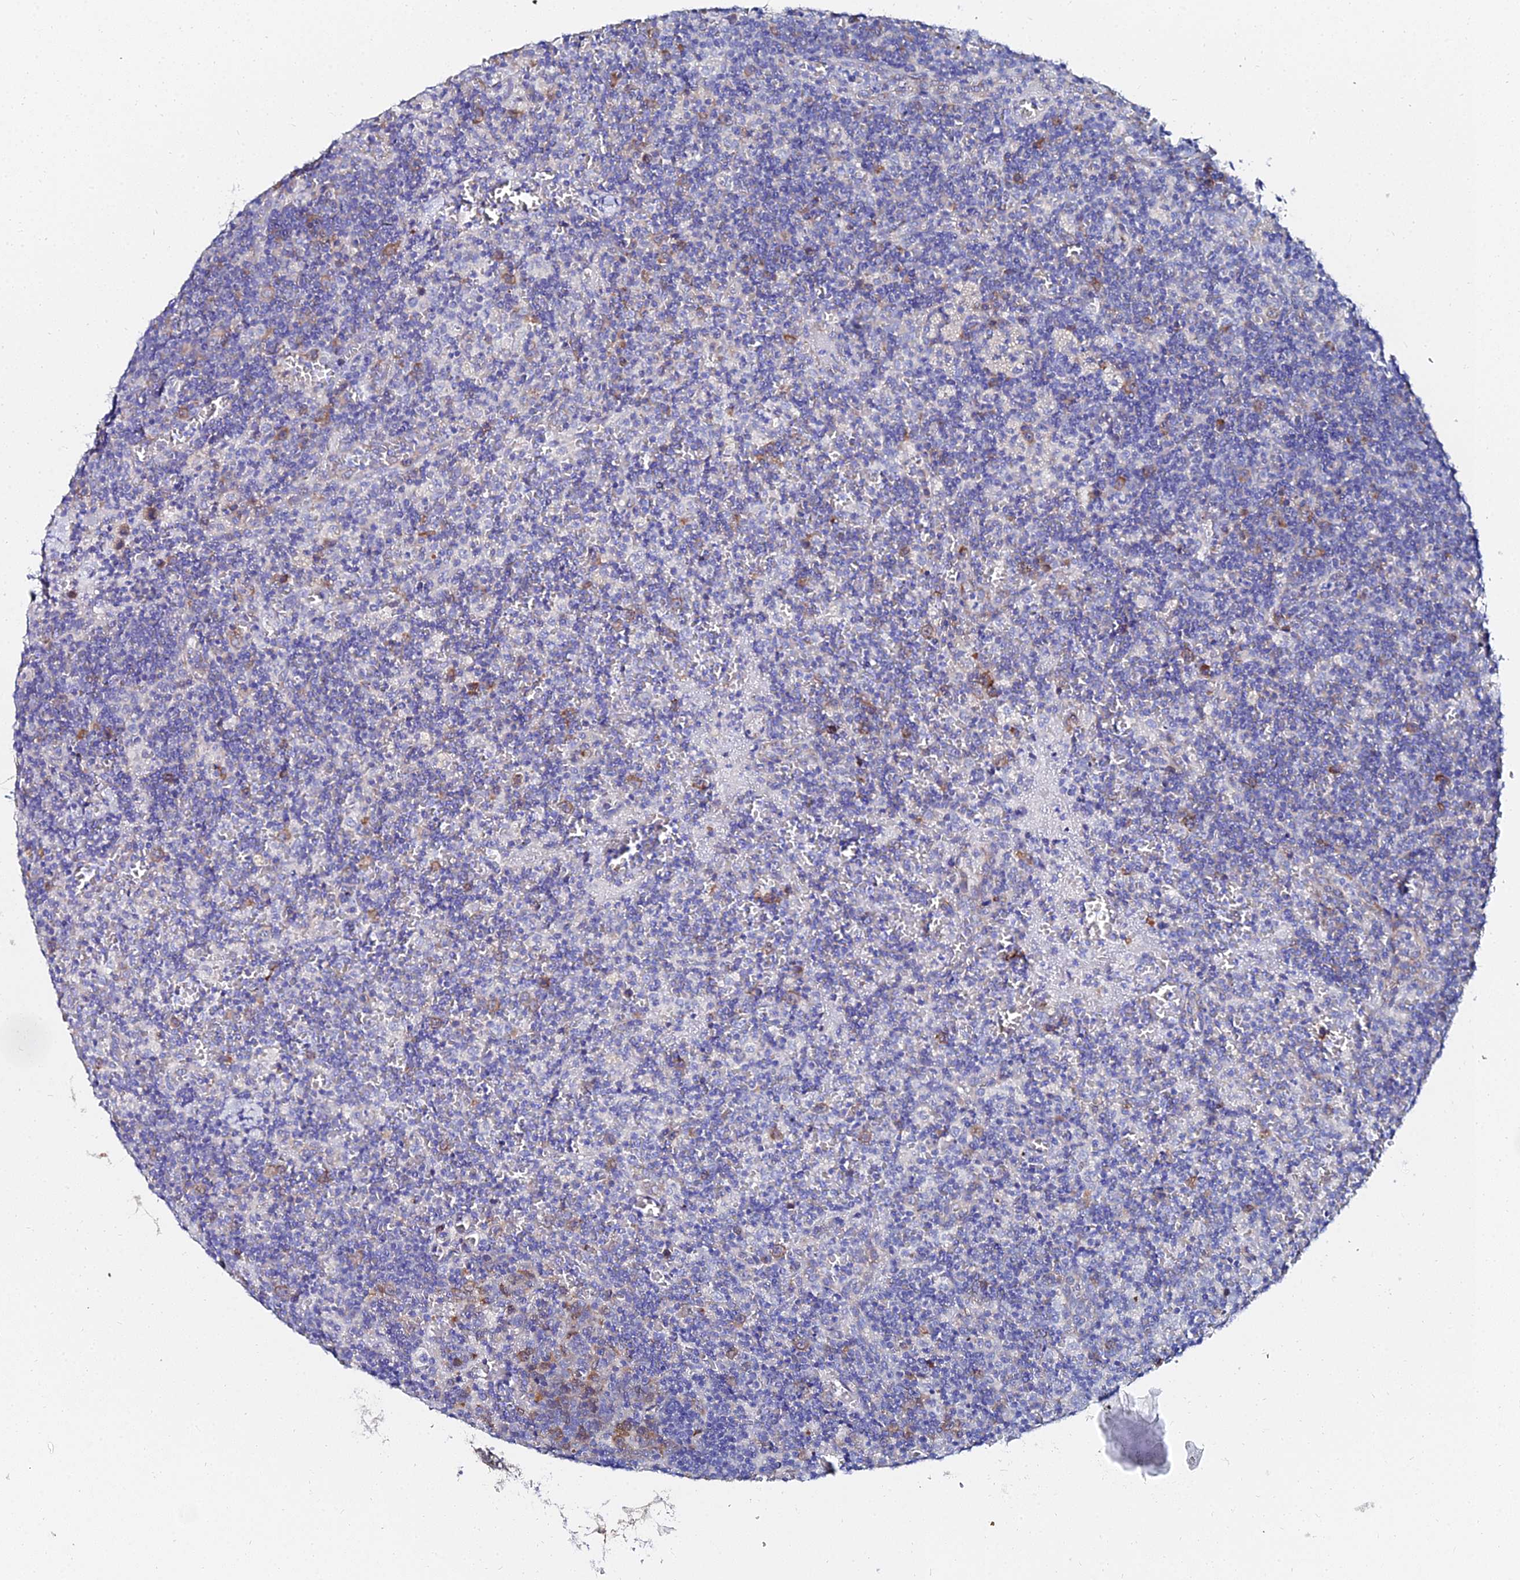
{"staining": {"intensity": "negative", "quantity": "none", "location": "none"}, "tissue": "lymph node", "cell_type": "Germinal center cells", "image_type": "normal", "snomed": [{"axis": "morphology", "description": "Normal tissue, NOS"}, {"axis": "topography", "description": "Lymph node"}], "caption": "A high-resolution photomicrograph shows immunohistochemistry (IHC) staining of normal lymph node, which exhibits no significant positivity in germinal center cells.", "gene": "PTTG1", "patient": {"sex": "male", "age": 58}}